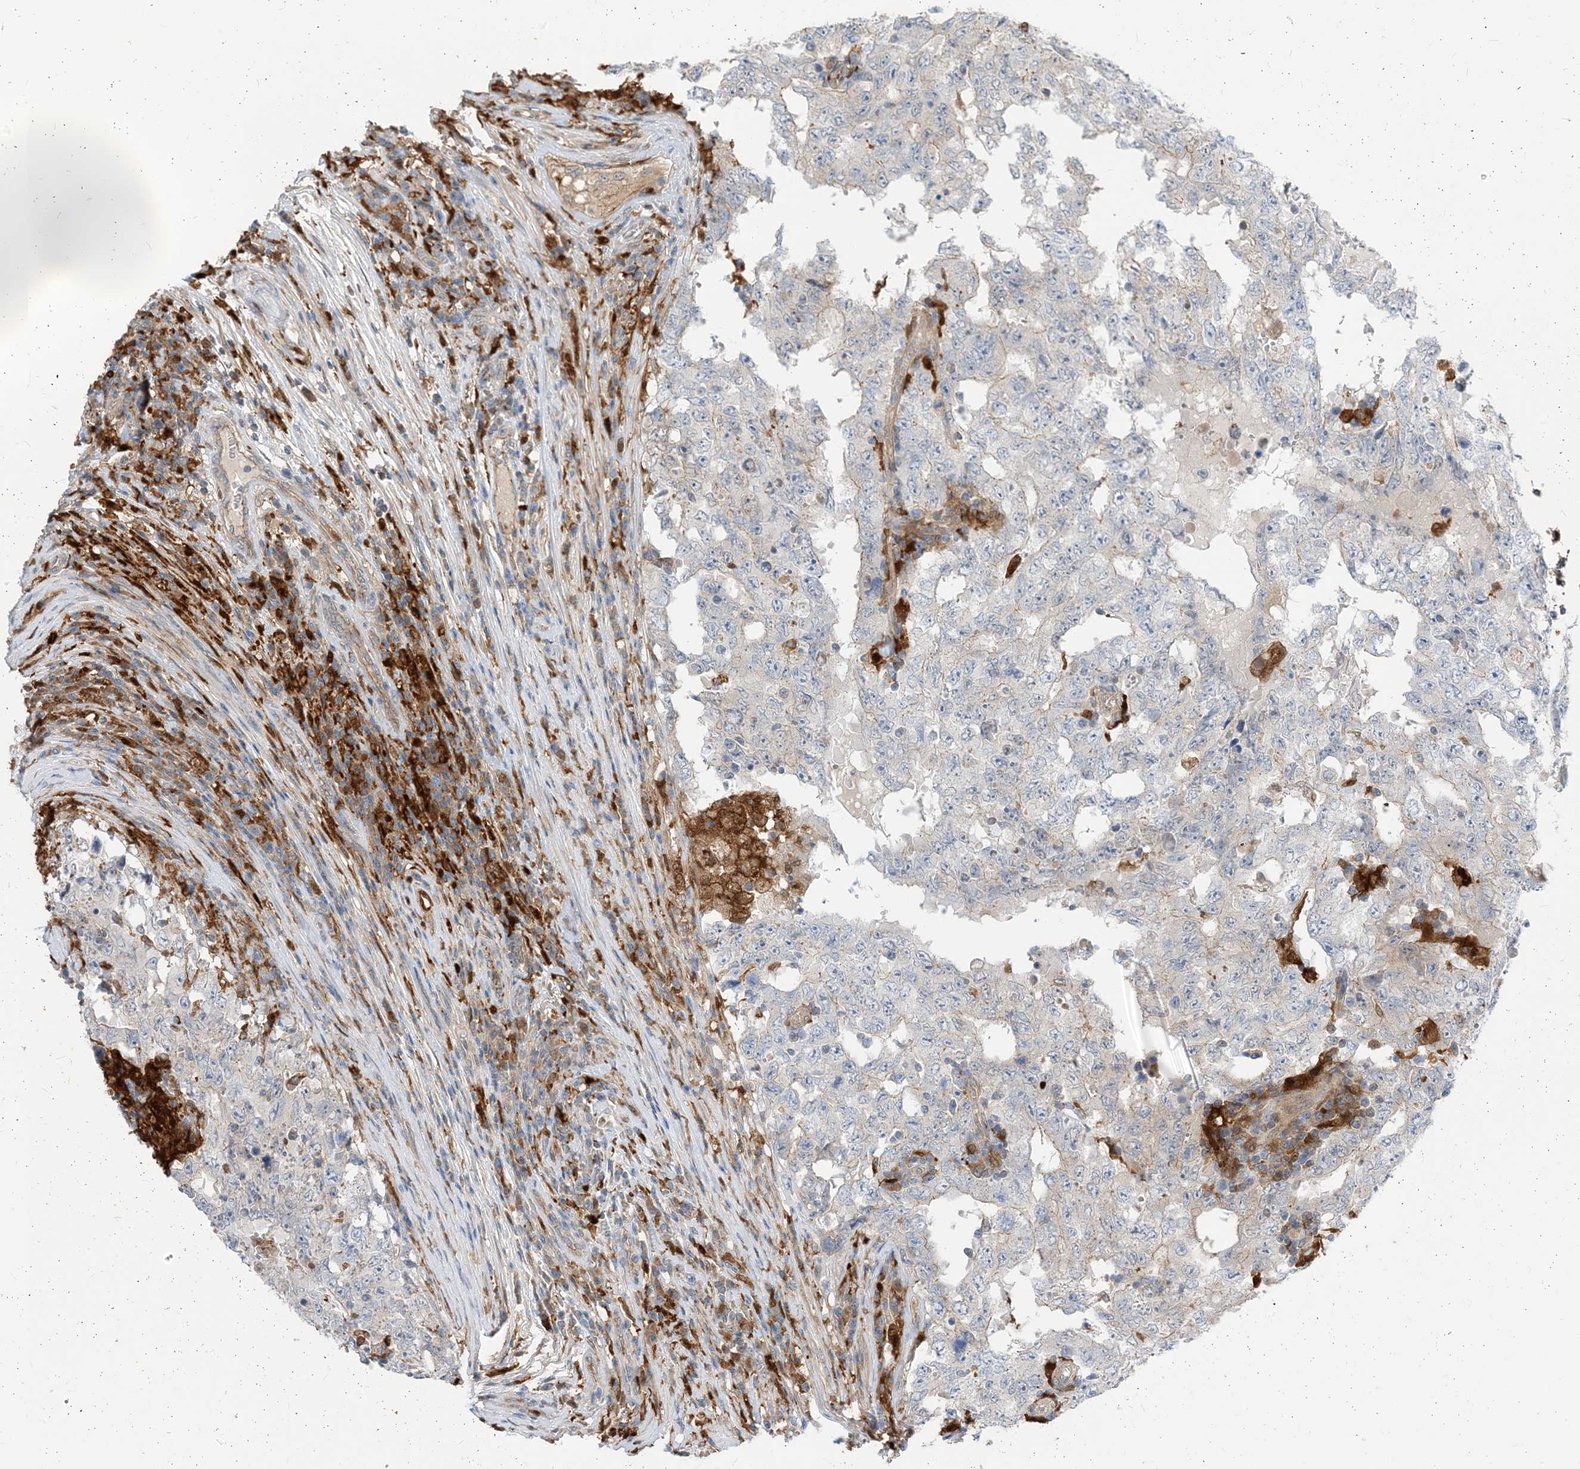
{"staining": {"intensity": "weak", "quantity": "<25%", "location": "cytoplasmic/membranous"}, "tissue": "testis cancer", "cell_type": "Tumor cells", "image_type": "cancer", "snomed": [{"axis": "morphology", "description": "Carcinoma, Embryonal, NOS"}, {"axis": "topography", "description": "Testis"}], "caption": "High magnification brightfield microscopy of embryonal carcinoma (testis) stained with DAB (brown) and counterstained with hematoxylin (blue): tumor cells show no significant staining.", "gene": "NAGK", "patient": {"sex": "male", "age": 26}}